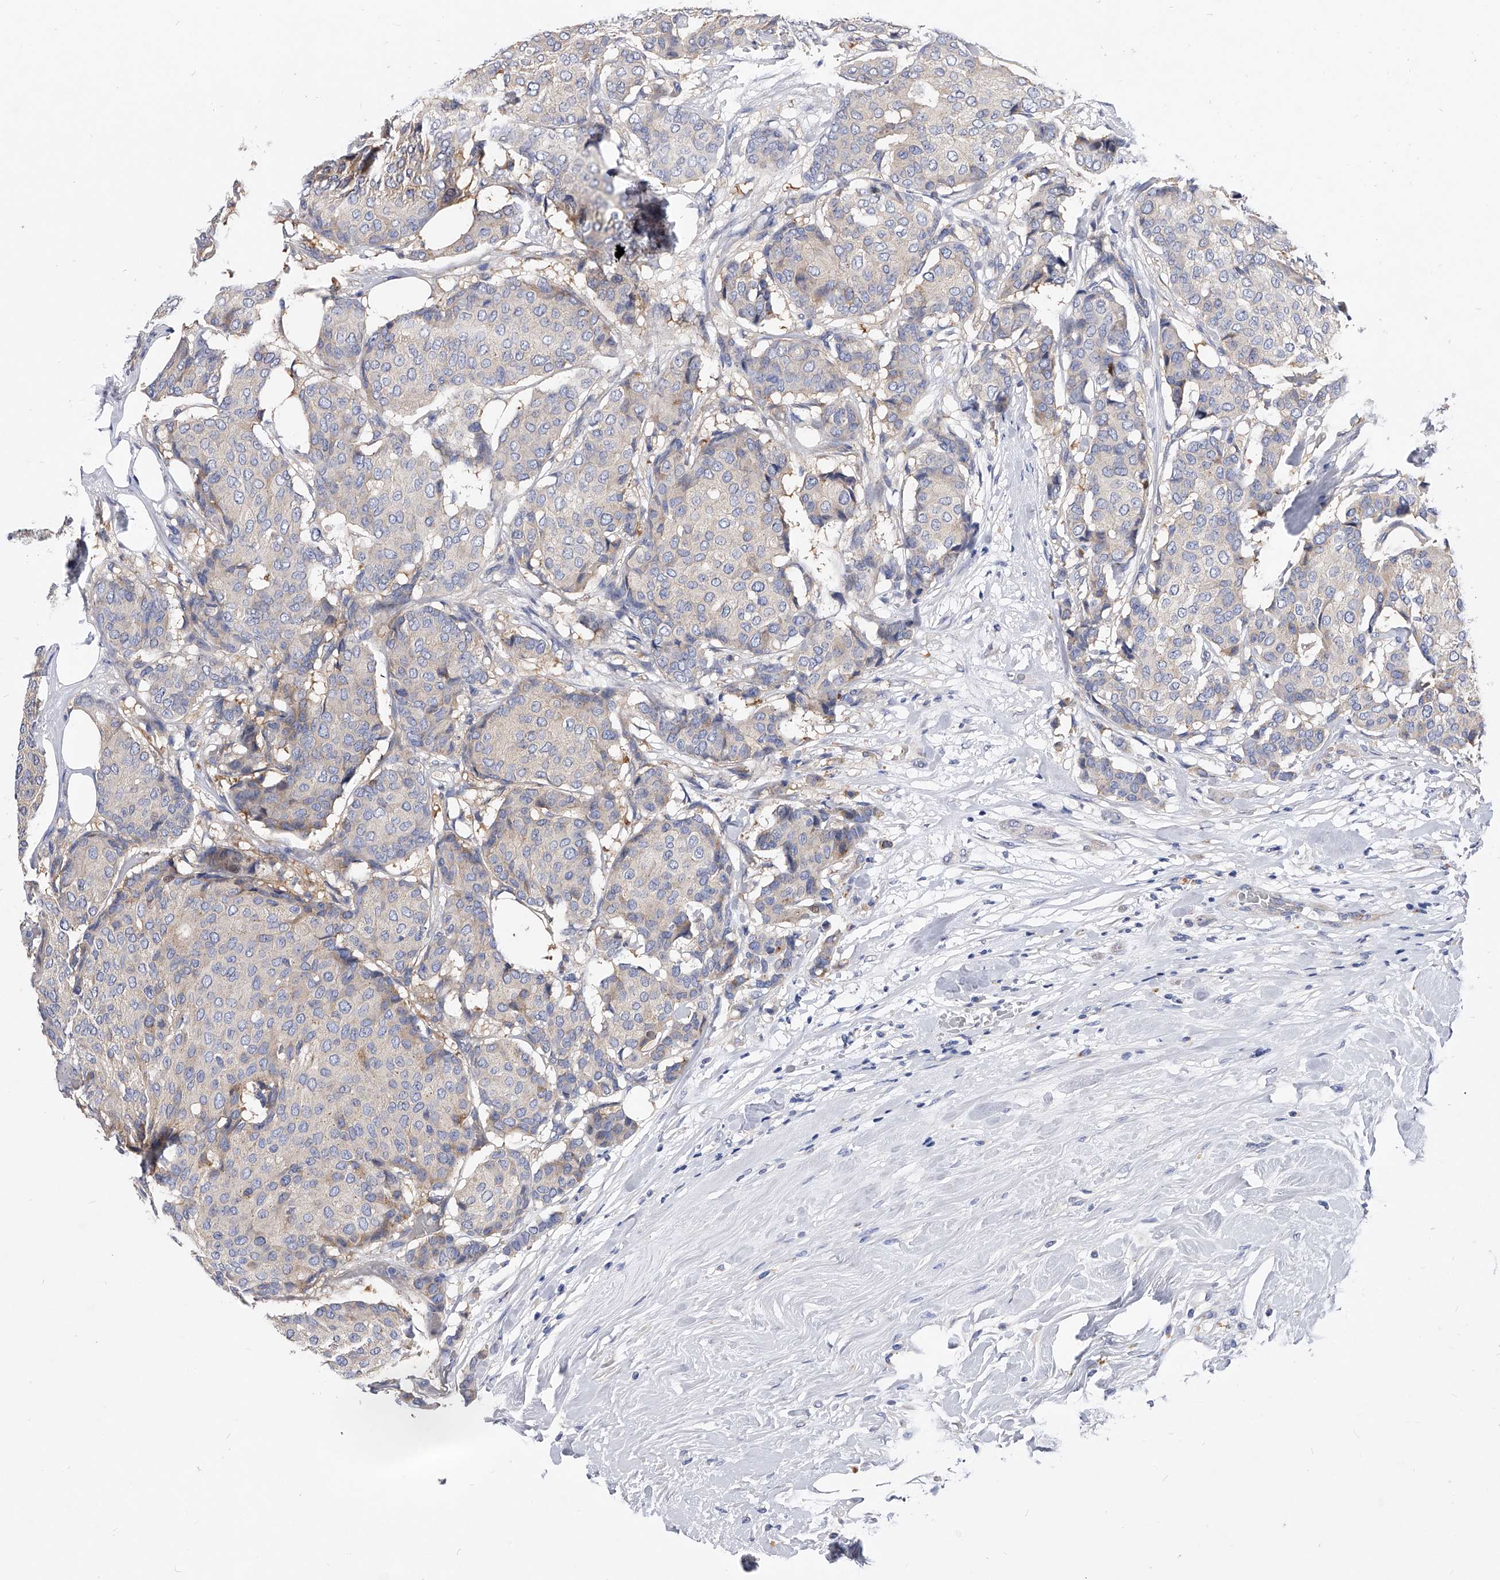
{"staining": {"intensity": "negative", "quantity": "none", "location": "none"}, "tissue": "breast cancer", "cell_type": "Tumor cells", "image_type": "cancer", "snomed": [{"axis": "morphology", "description": "Duct carcinoma"}, {"axis": "topography", "description": "Breast"}], "caption": "There is no significant staining in tumor cells of breast cancer.", "gene": "PPP5C", "patient": {"sex": "female", "age": 75}}